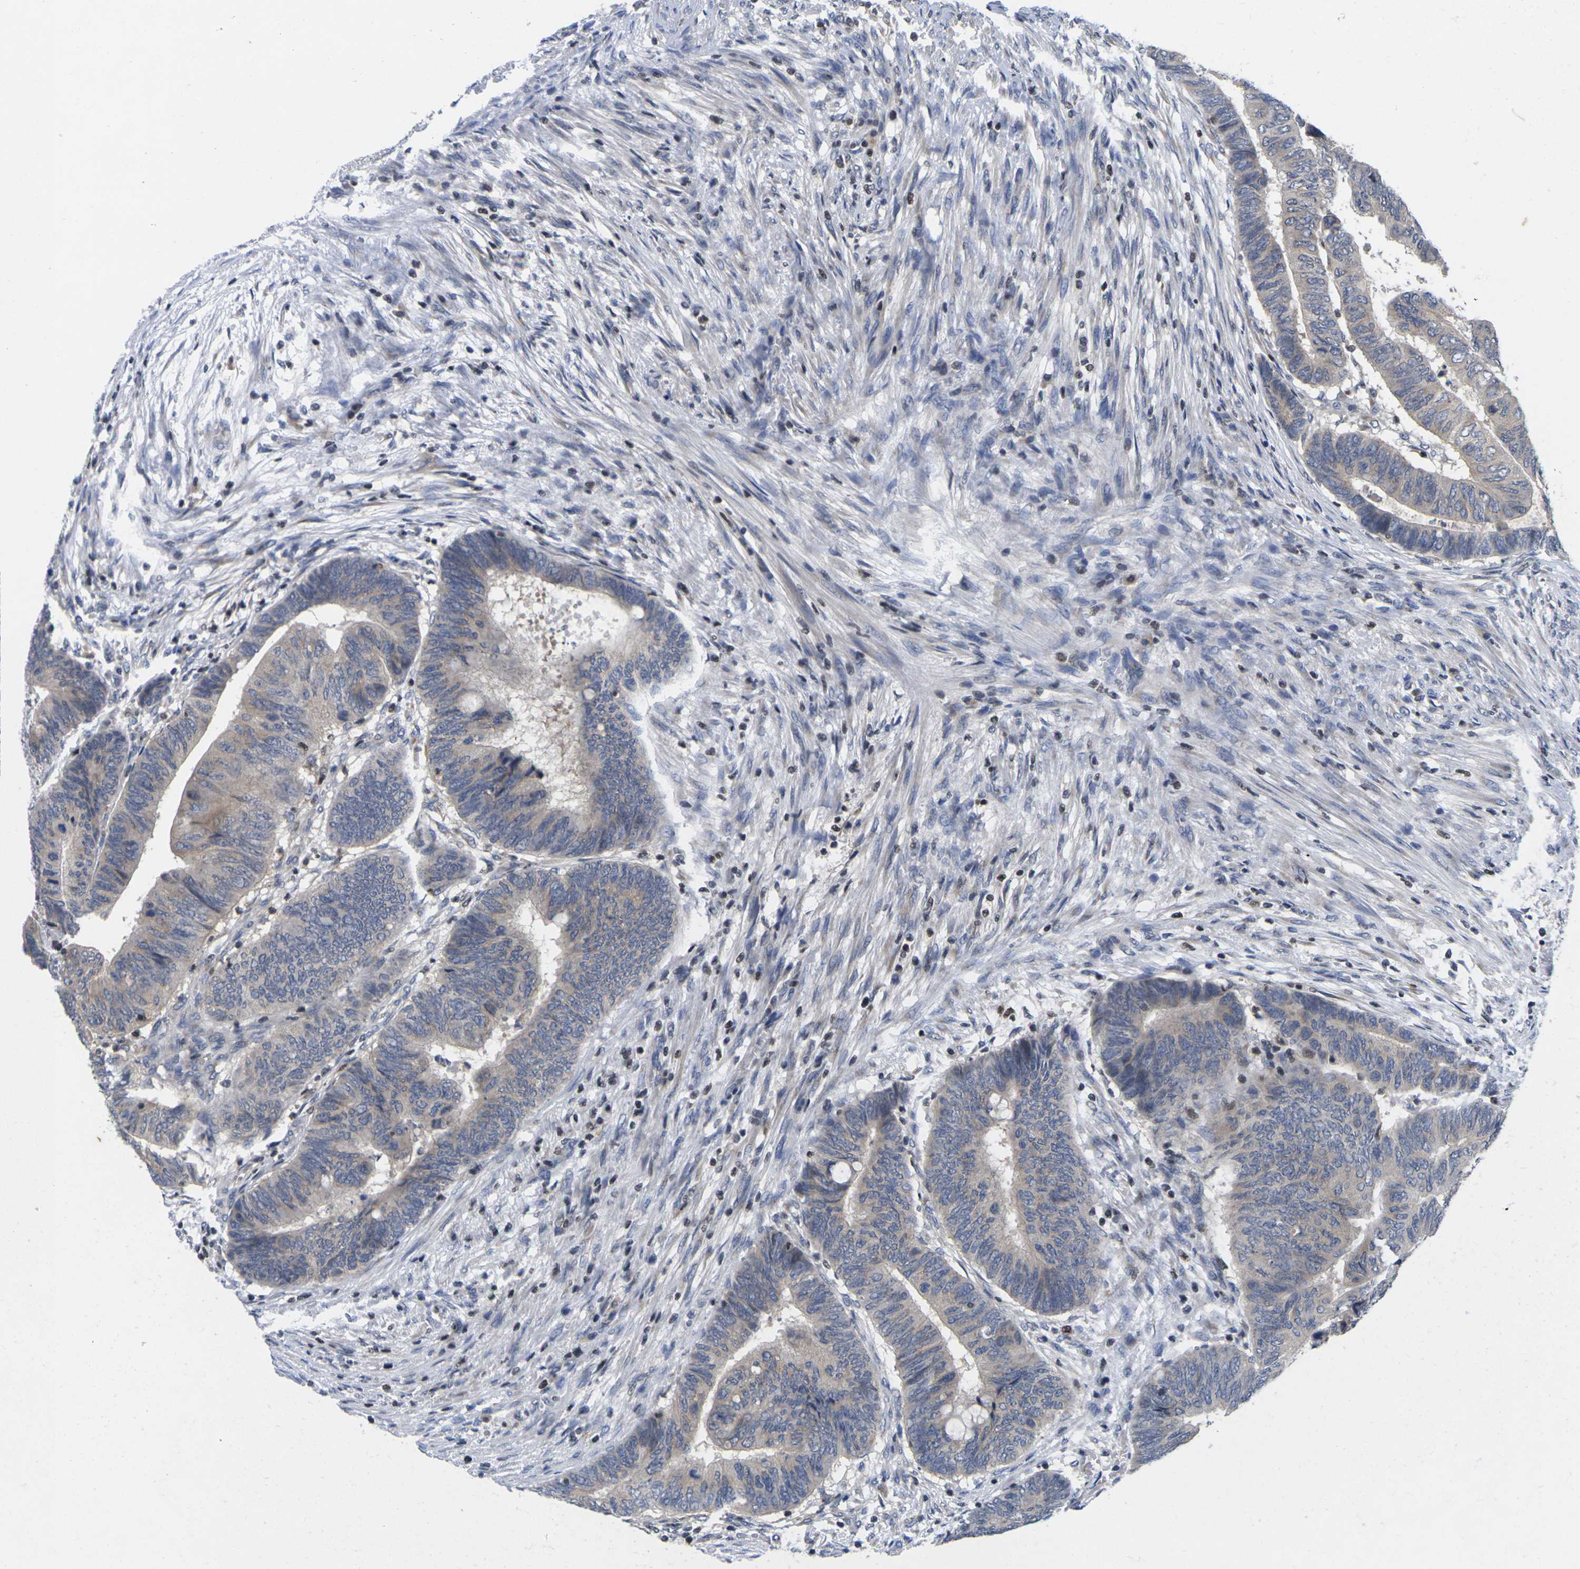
{"staining": {"intensity": "negative", "quantity": "none", "location": "none"}, "tissue": "colorectal cancer", "cell_type": "Tumor cells", "image_type": "cancer", "snomed": [{"axis": "morphology", "description": "Normal tissue, NOS"}, {"axis": "morphology", "description": "Adenocarcinoma, NOS"}, {"axis": "topography", "description": "Rectum"}, {"axis": "topography", "description": "Peripheral nerve tissue"}], "caption": "Immunohistochemistry of human colorectal cancer displays no positivity in tumor cells.", "gene": "IKZF1", "patient": {"sex": "male", "age": 92}}